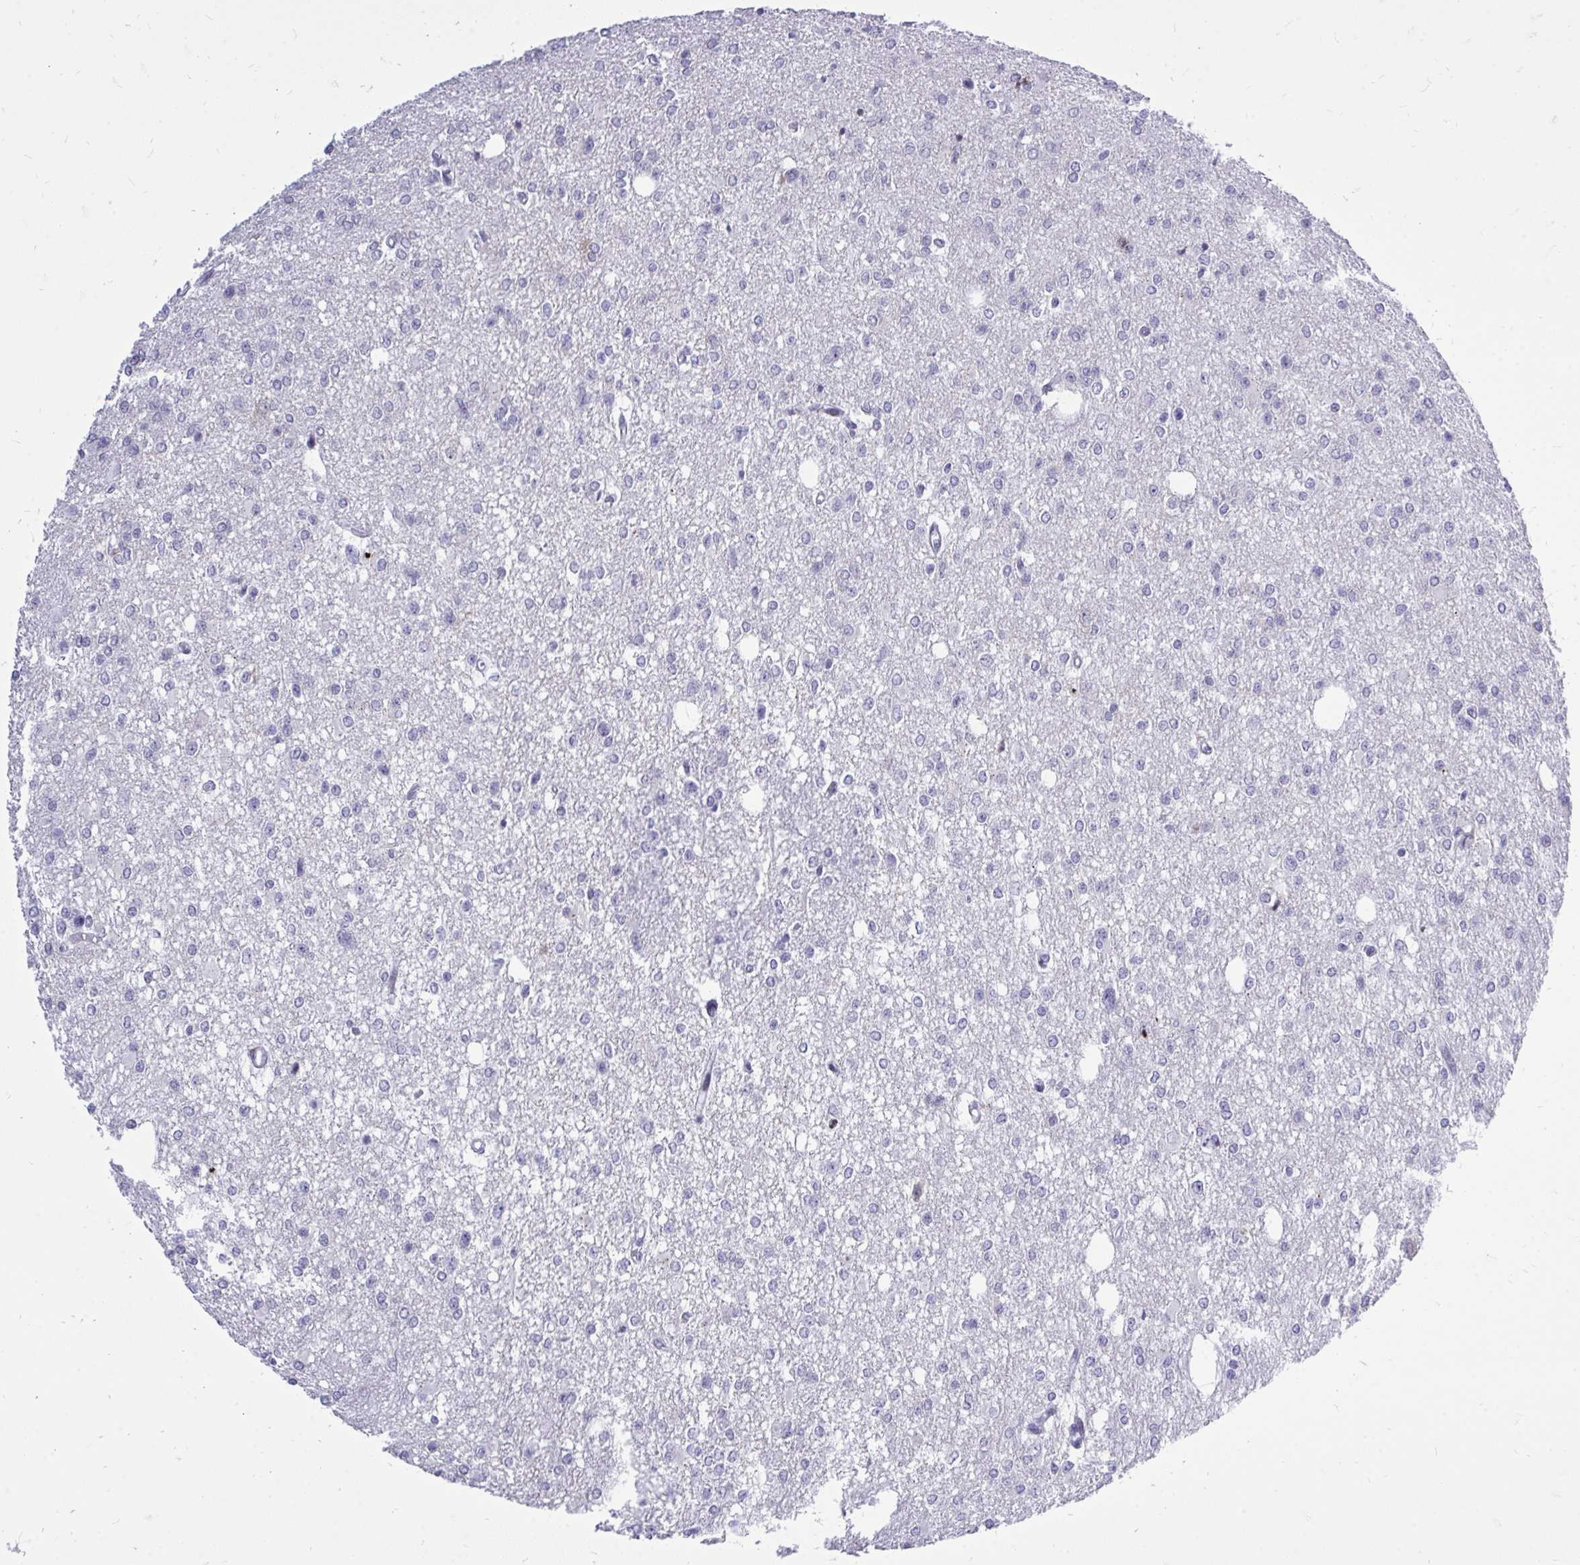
{"staining": {"intensity": "negative", "quantity": "none", "location": "none"}, "tissue": "glioma", "cell_type": "Tumor cells", "image_type": "cancer", "snomed": [{"axis": "morphology", "description": "Glioma, malignant, Low grade"}, {"axis": "topography", "description": "Brain"}], "caption": "Tumor cells are negative for brown protein staining in glioma.", "gene": "GABRA1", "patient": {"sex": "male", "age": 26}}